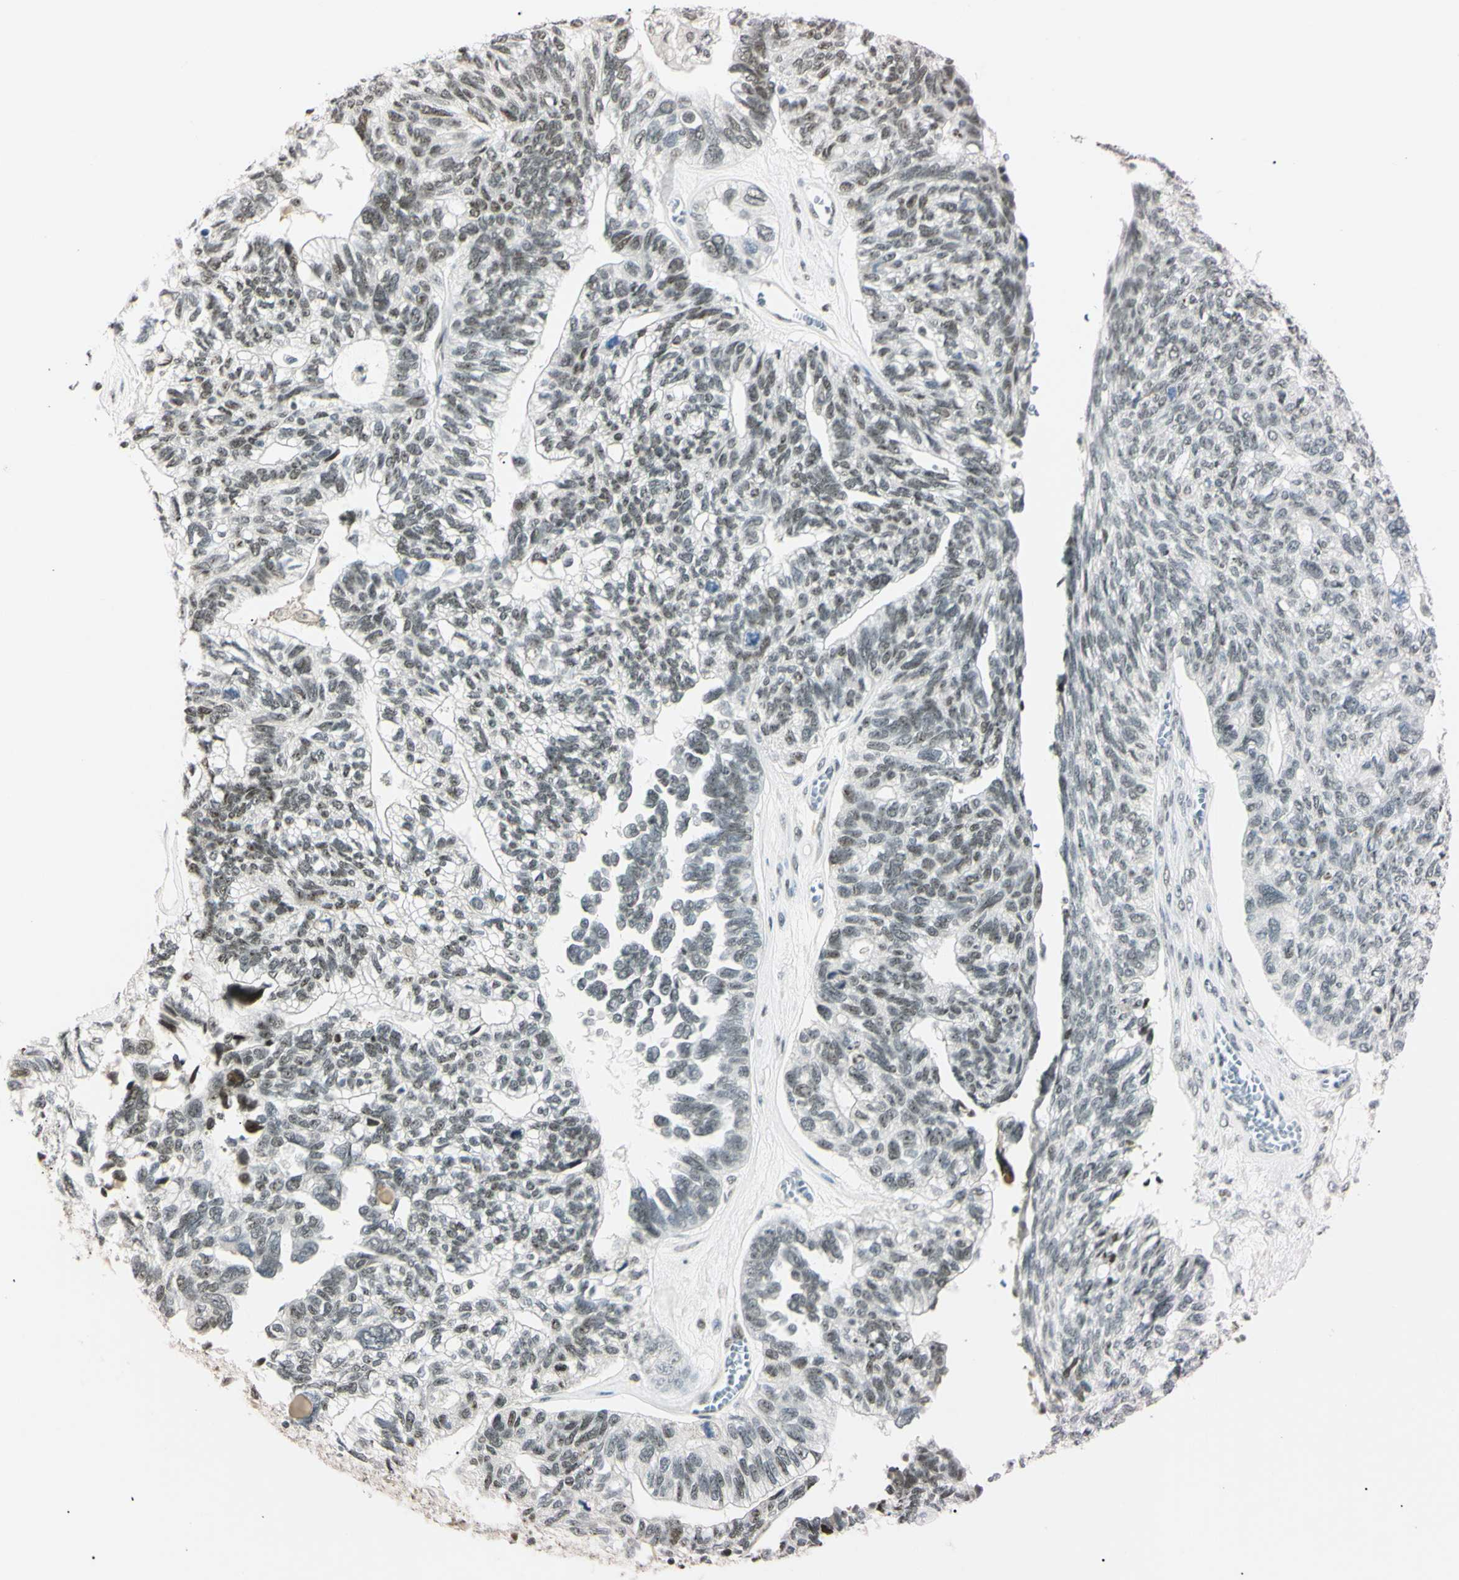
{"staining": {"intensity": "weak", "quantity": "25%-75%", "location": "nuclear"}, "tissue": "ovarian cancer", "cell_type": "Tumor cells", "image_type": "cancer", "snomed": [{"axis": "morphology", "description": "Cystadenocarcinoma, serous, NOS"}, {"axis": "topography", "description": "Ovary"}], "caption": "This micrograph exhibits IHC staining of human ovarian serous cystadenocarcinoma, with low weak nuclear staining in approximately 25%-75% of tumor cells.", "gene": "ZNF134", "patient": {"sex": "female", "age": 79}}